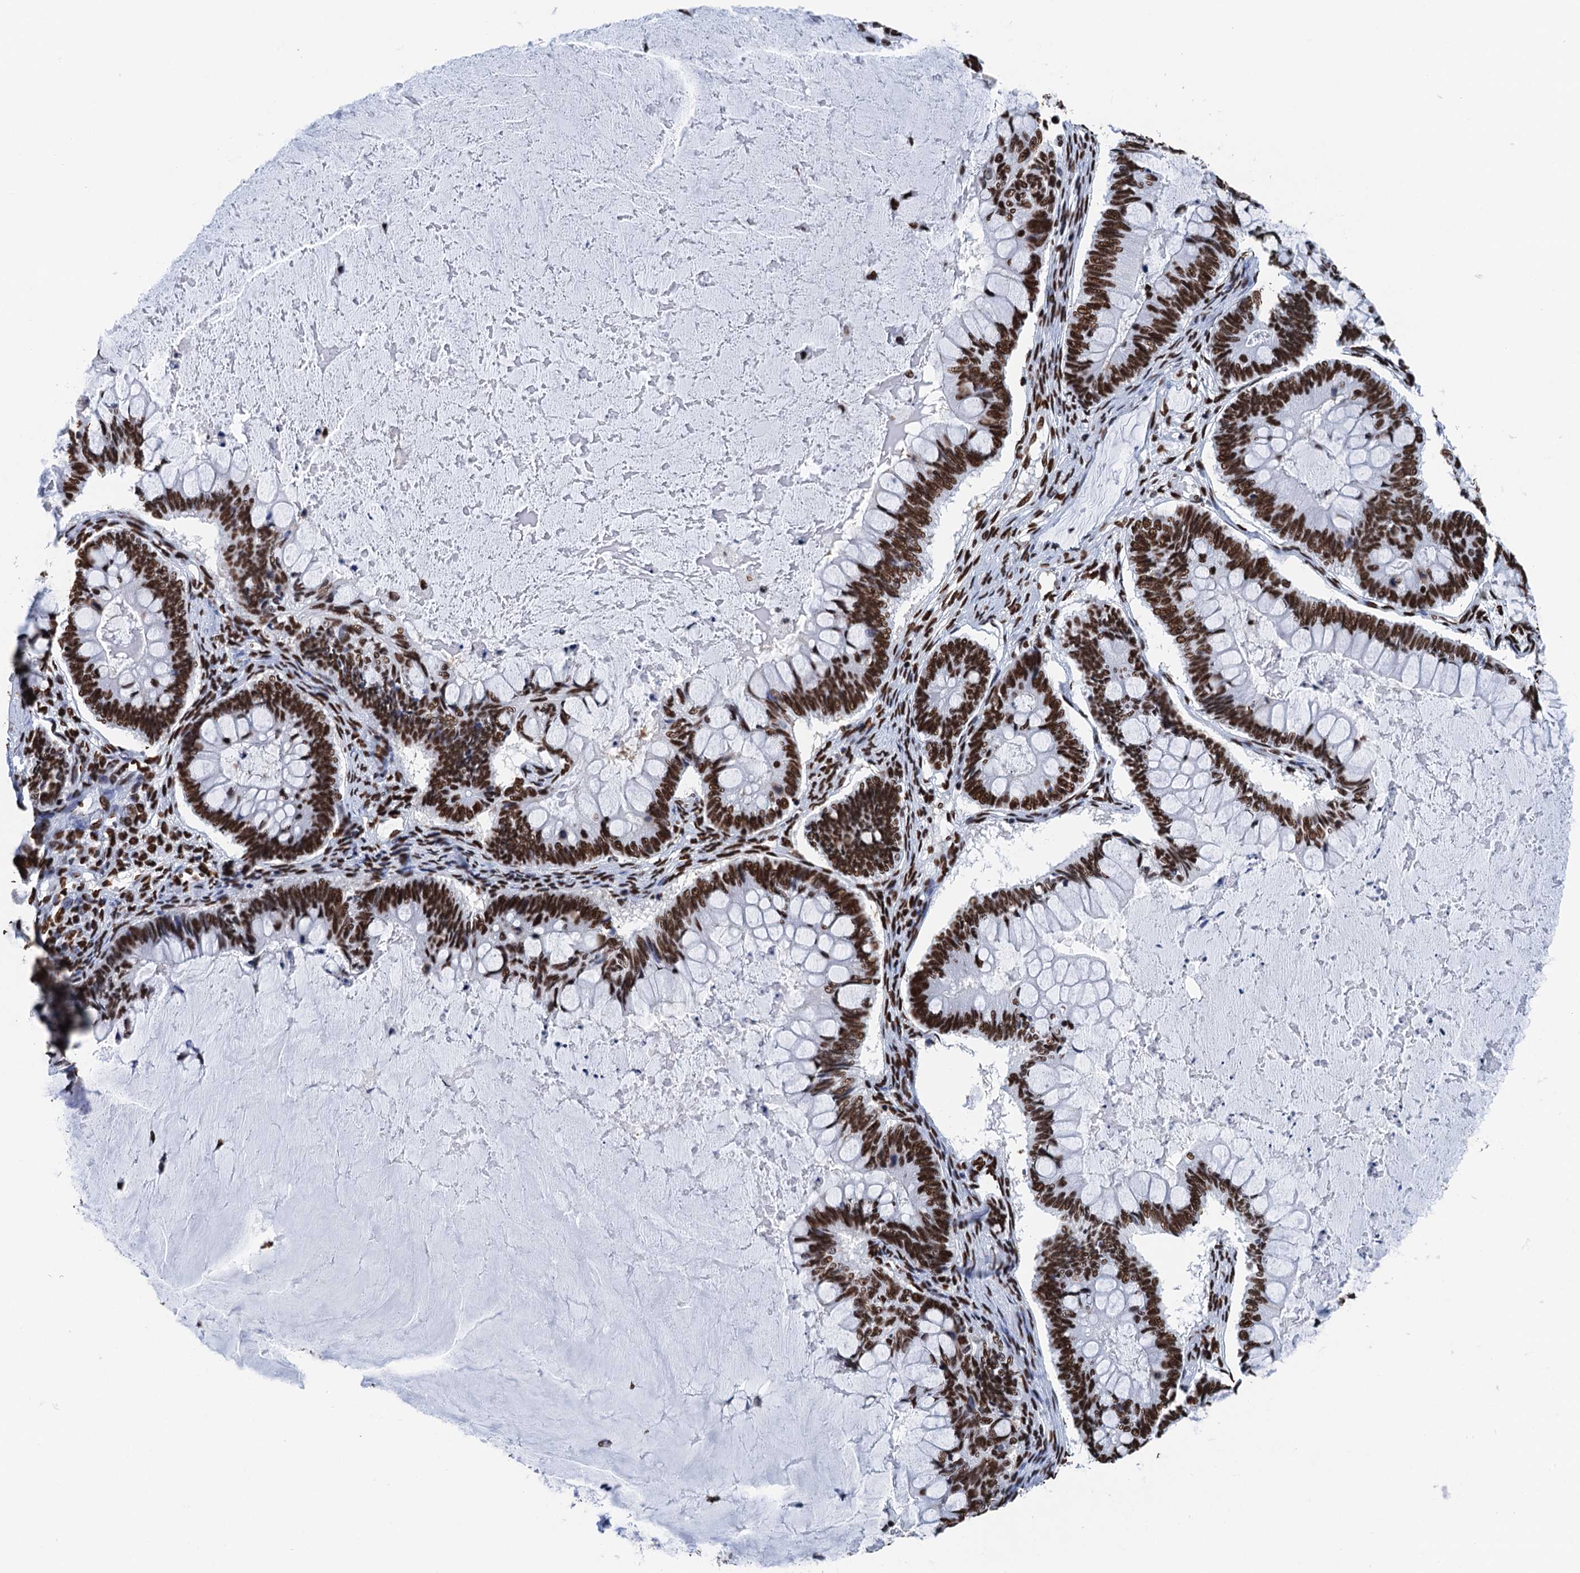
{"staining": {"intensity": "strong", "quantity": ">75%", "location": "nuclear"}, "tissue": "ovarian cancer", "cell_type": "Tumor cells", "image_type": "cancer", "snomed": [{"axis": "morphology", "description": "Cystadenocarcinoma, mucinous, NOS"}, {"axis": "topography", "description": "Ovary"}], "caption": "Ovarian cancer was stained to show a protein in brown. There is high levels of strong nuclear positivity in approximately >75% of tumor cells.", "gene": "UBA2", "patient": {"sex": "female", "age": 61}}